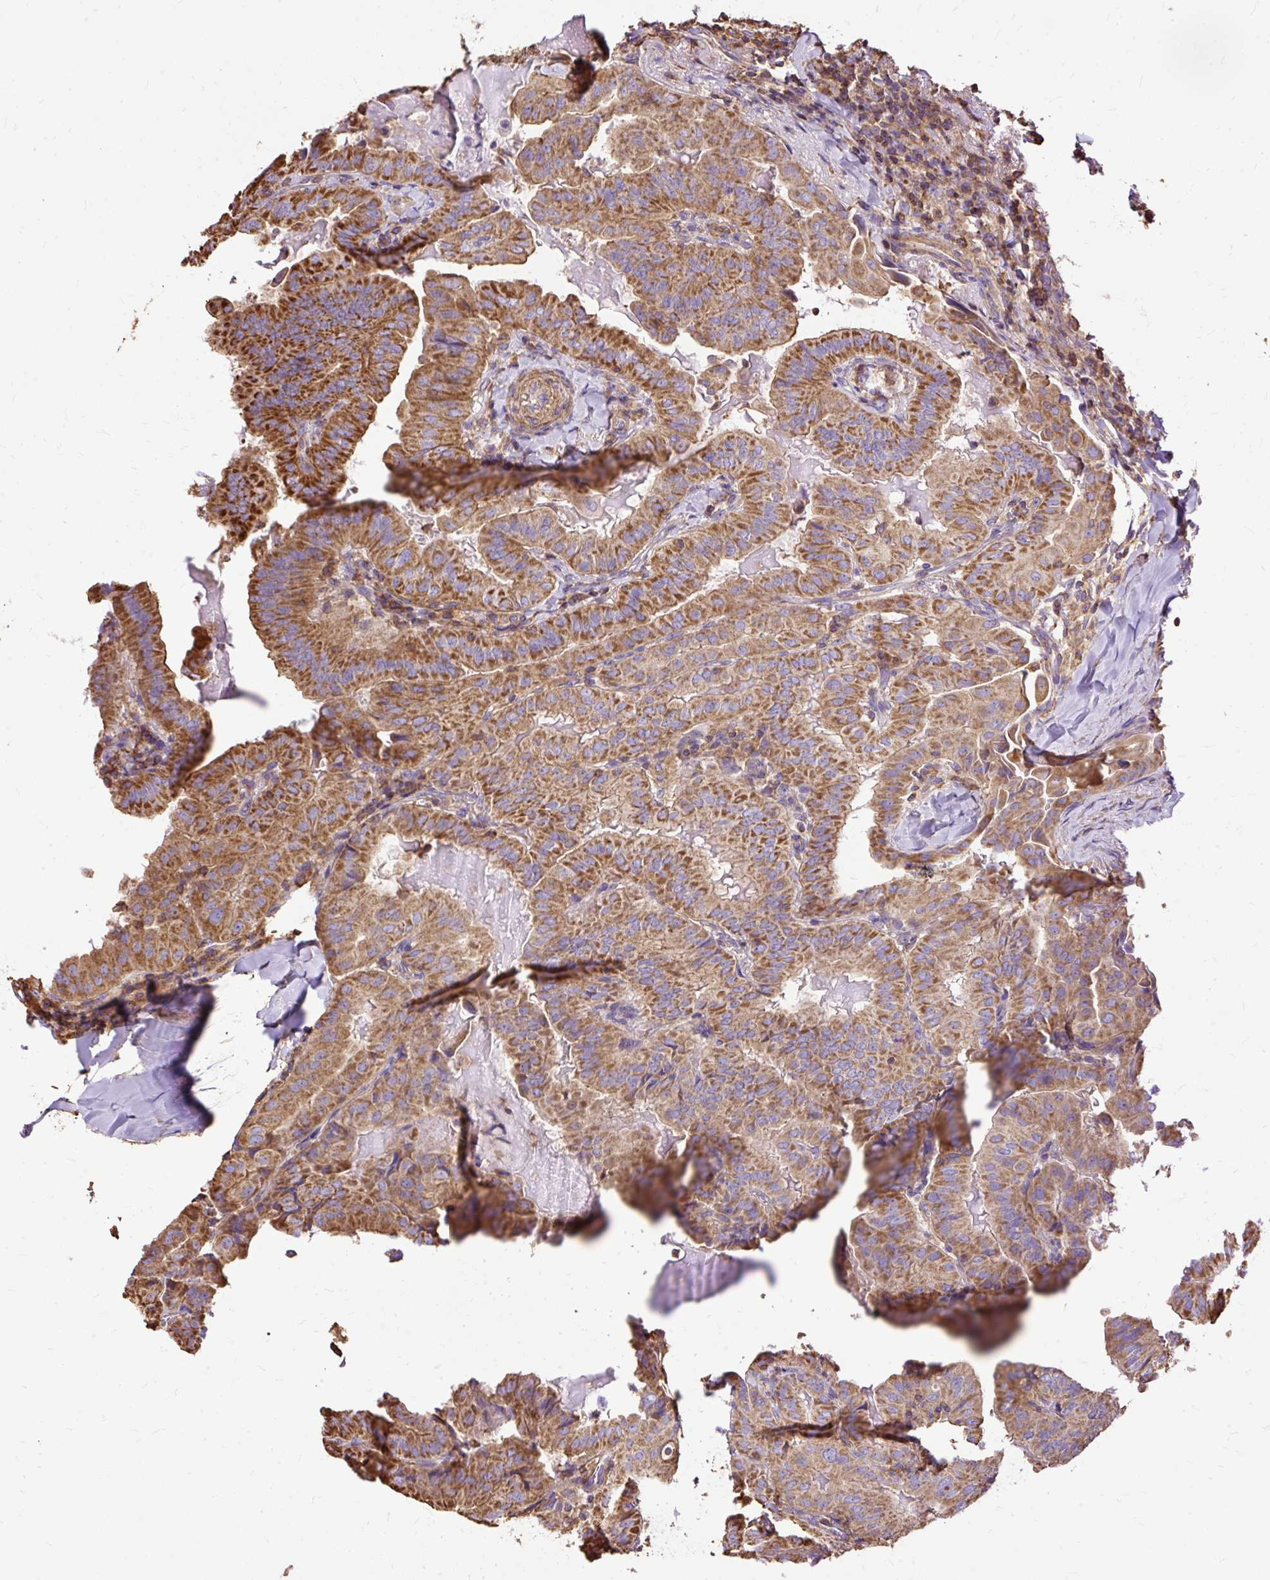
{"staining": {"intensity": "strong", "quantity": ">75%", "location": "cytoplasmic/membranous"}, "tissue": "thyroid cancer", "cell_type": "Tumor cells", "image_type": "cancer", "snomed": [{"axis": "morphology", "description": "Papillary adenocarcinoma, NOS"}, {"axis": "topography", "description": "Thyroid gland"}], "caption": "High-power microscopy captured an immunohistochemistry (IHC) image of thyroid papillary adenocarcinoma, revealing strong cytoplasmic/membranous staining in about >75% of tumor cells.", "gene": "KLHL11", "patient": {"sex": "female", "age": 68}}